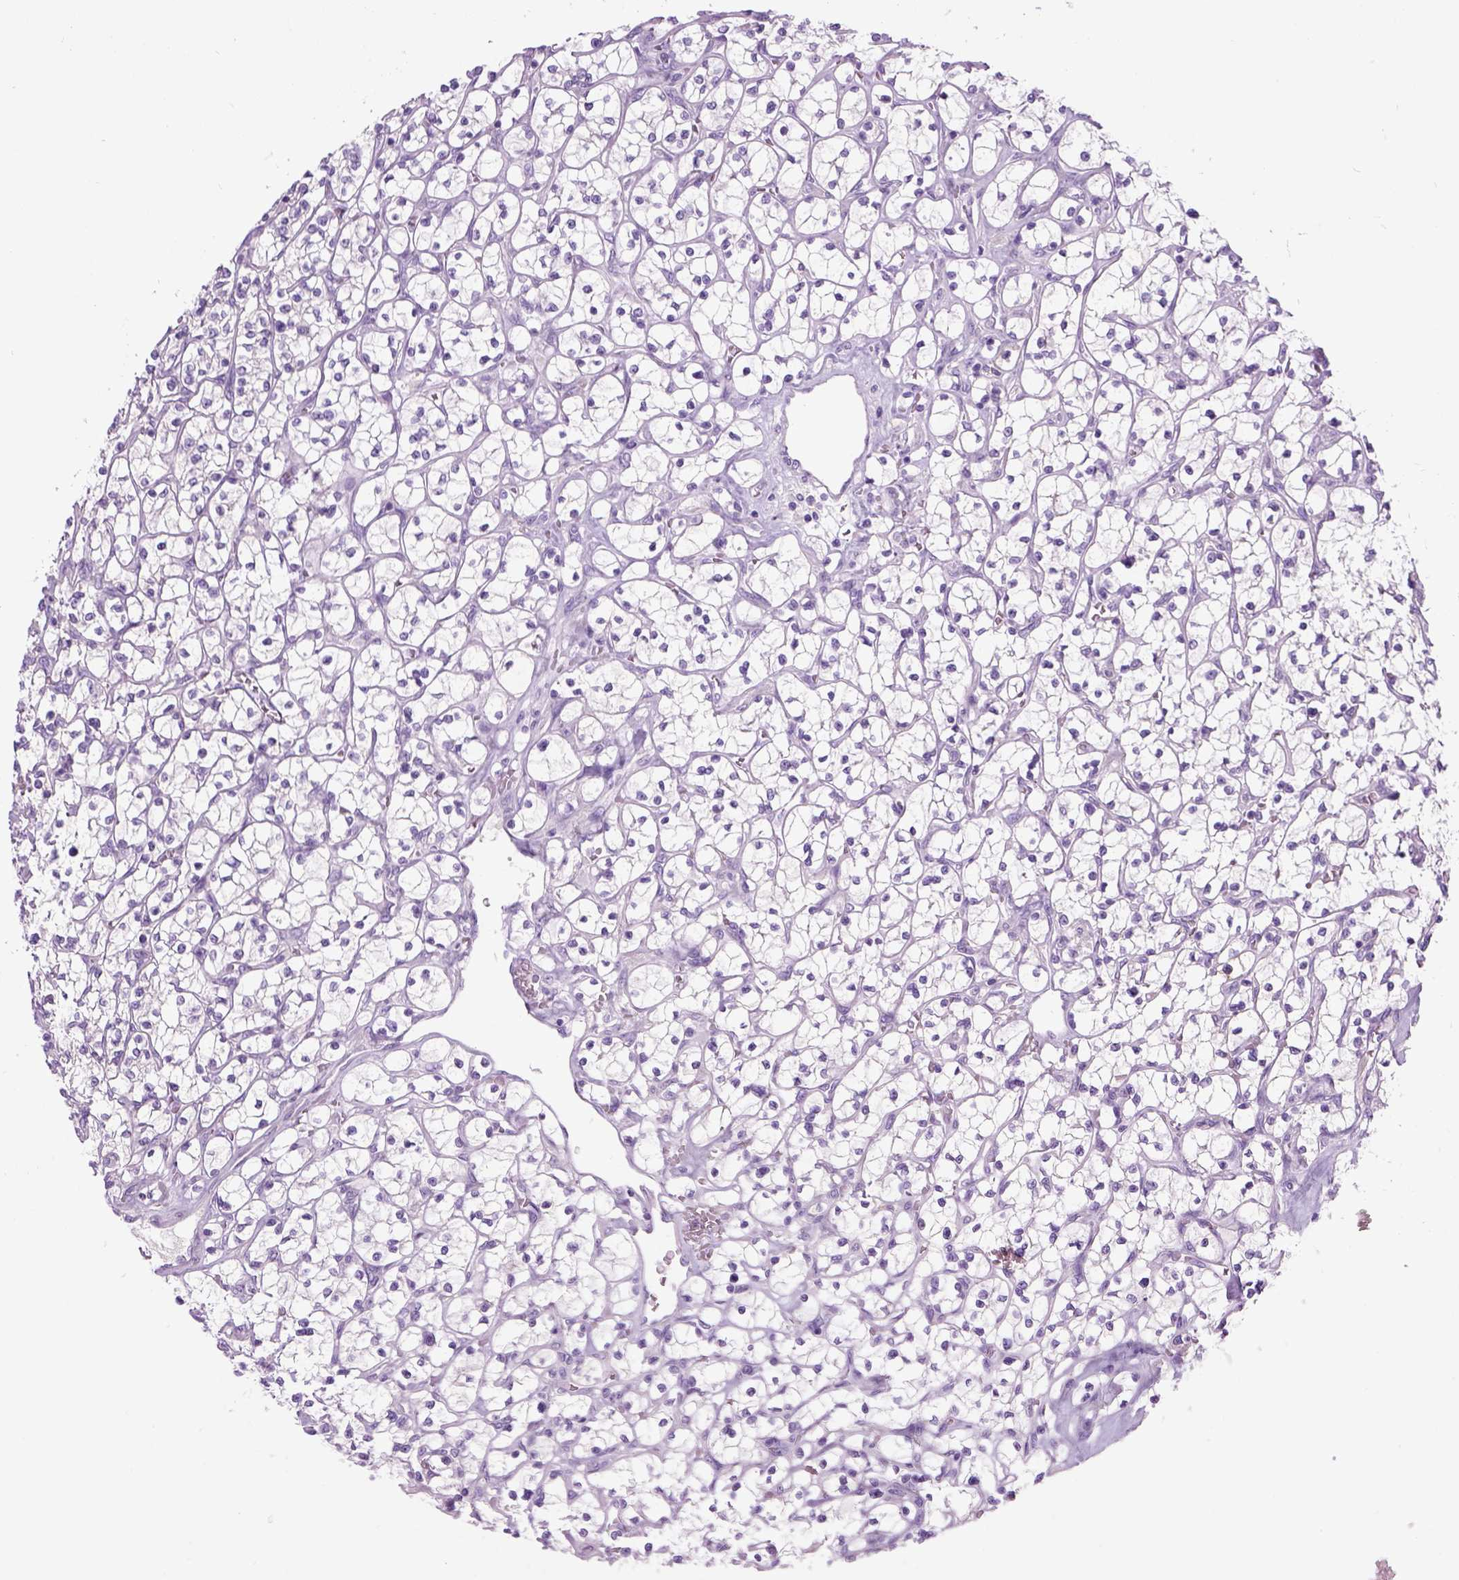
{"staining": {"intensity": "negative", "quantity": "none", "location": "none"}, "tissue": "renal cancer", "cell_type": "Tumor cells", "image_type": "cancer", "snomed": [{"axis": "morphology", "description": "Adenocarcinoma, NOS"}, {"axis": "topography", "description": "Kidney"}], "caption": "An image of renal adenocarcinoma stained for a protein demonstrates no brown staining in tumor cells.", "gene": "GABRB2", "patient": {"sex": "female", "age": 64}}